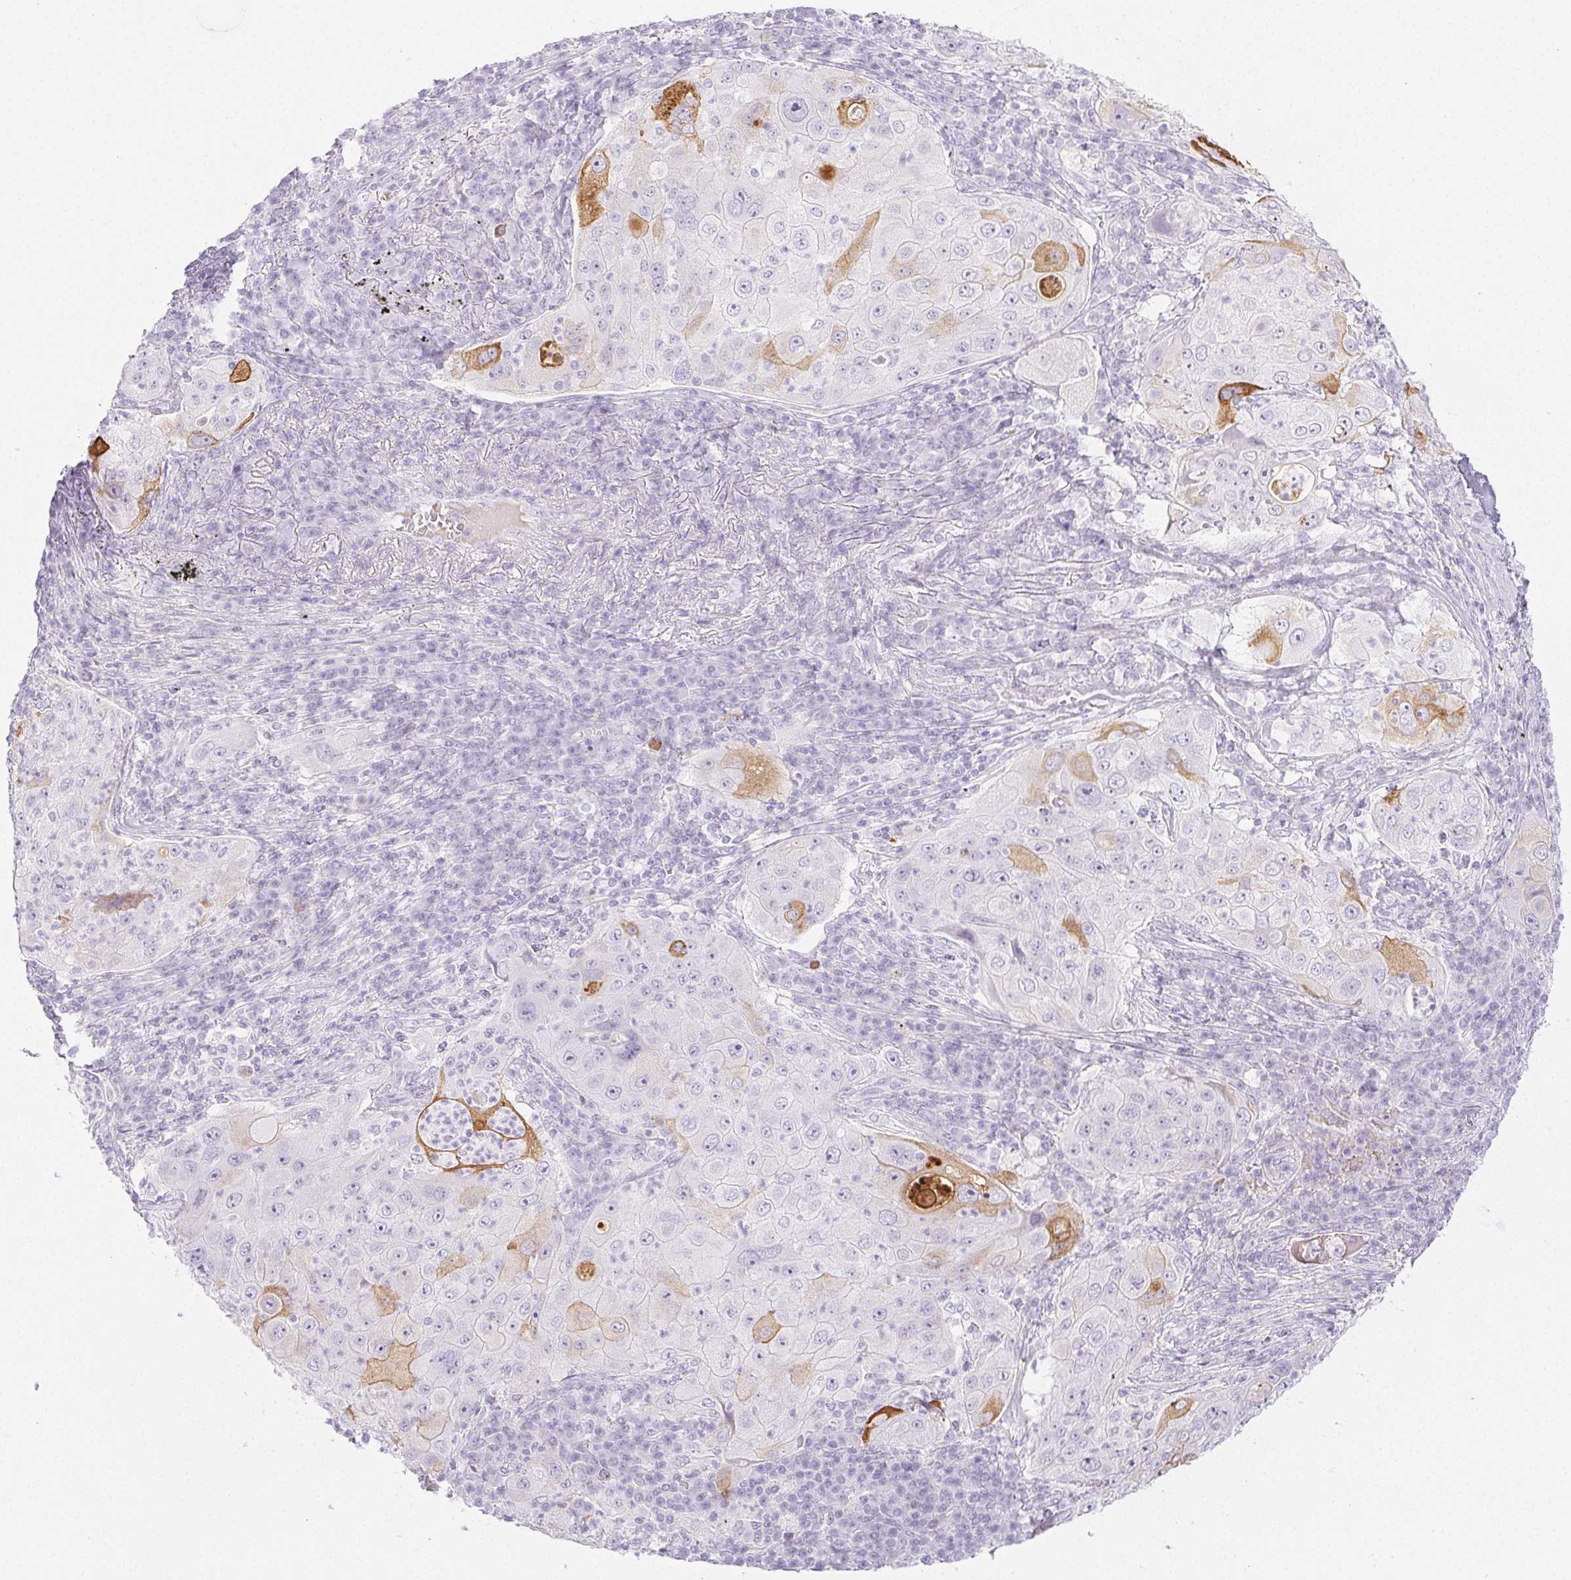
{"staining": {"intensity": "moderate", "quantity": "<25%", "location": "cytoplasmic/membranous"}, "tissue": "lung cancer", "cell_type": "Tumor cells", "image_type": "cancer", "snomed": [{"axis": "morphology", "description": "Squamous cell carcinoma, NOS"}, {"axis": "topography", "description": "Lung"}], "caption": "Immunohistochemical staining of lung squamous cell carcinoma demonstrates low levels of moderate cytoplasmic/membranous protein positivity in about <25% of tumor cells.", "gene": "PI3", "patient": {"sex": "female", "age": 59}}